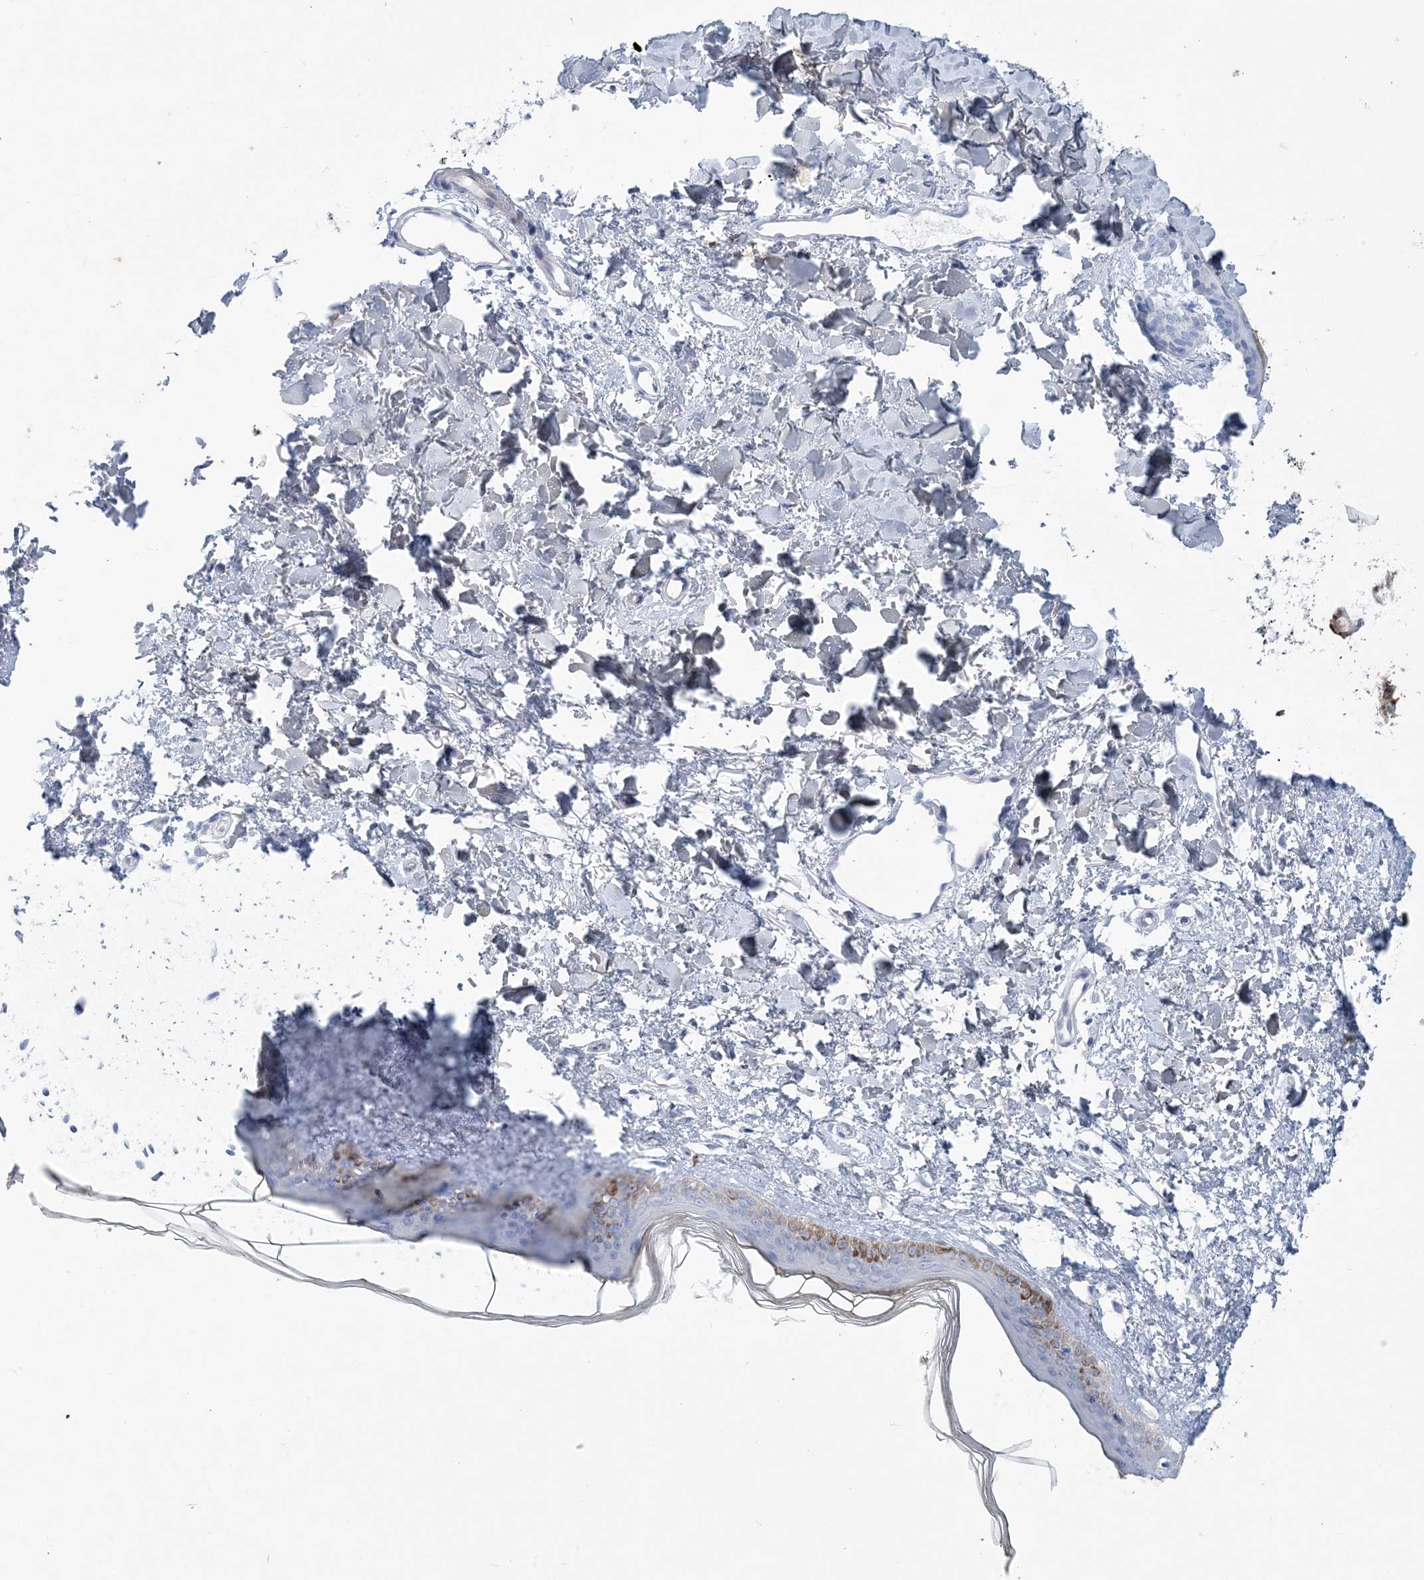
{"staining": {"intensity": "negative", "quantity": "none", "location": "none"}, "tissue": "skin", "cell_type": "Fibroblasts", "image_type": "normal", "snomed": [{"axis": "morphology", "description": "Normal tissue, NOS"}, {"axis": "topography", "description": "Skin"}], "caption": "DAB immunohistochemical staining of normal skin exhibits no significant expression in fibroblasts.", "gene": "MOXD1", "patient": {"sex": "female", "age": 58}}